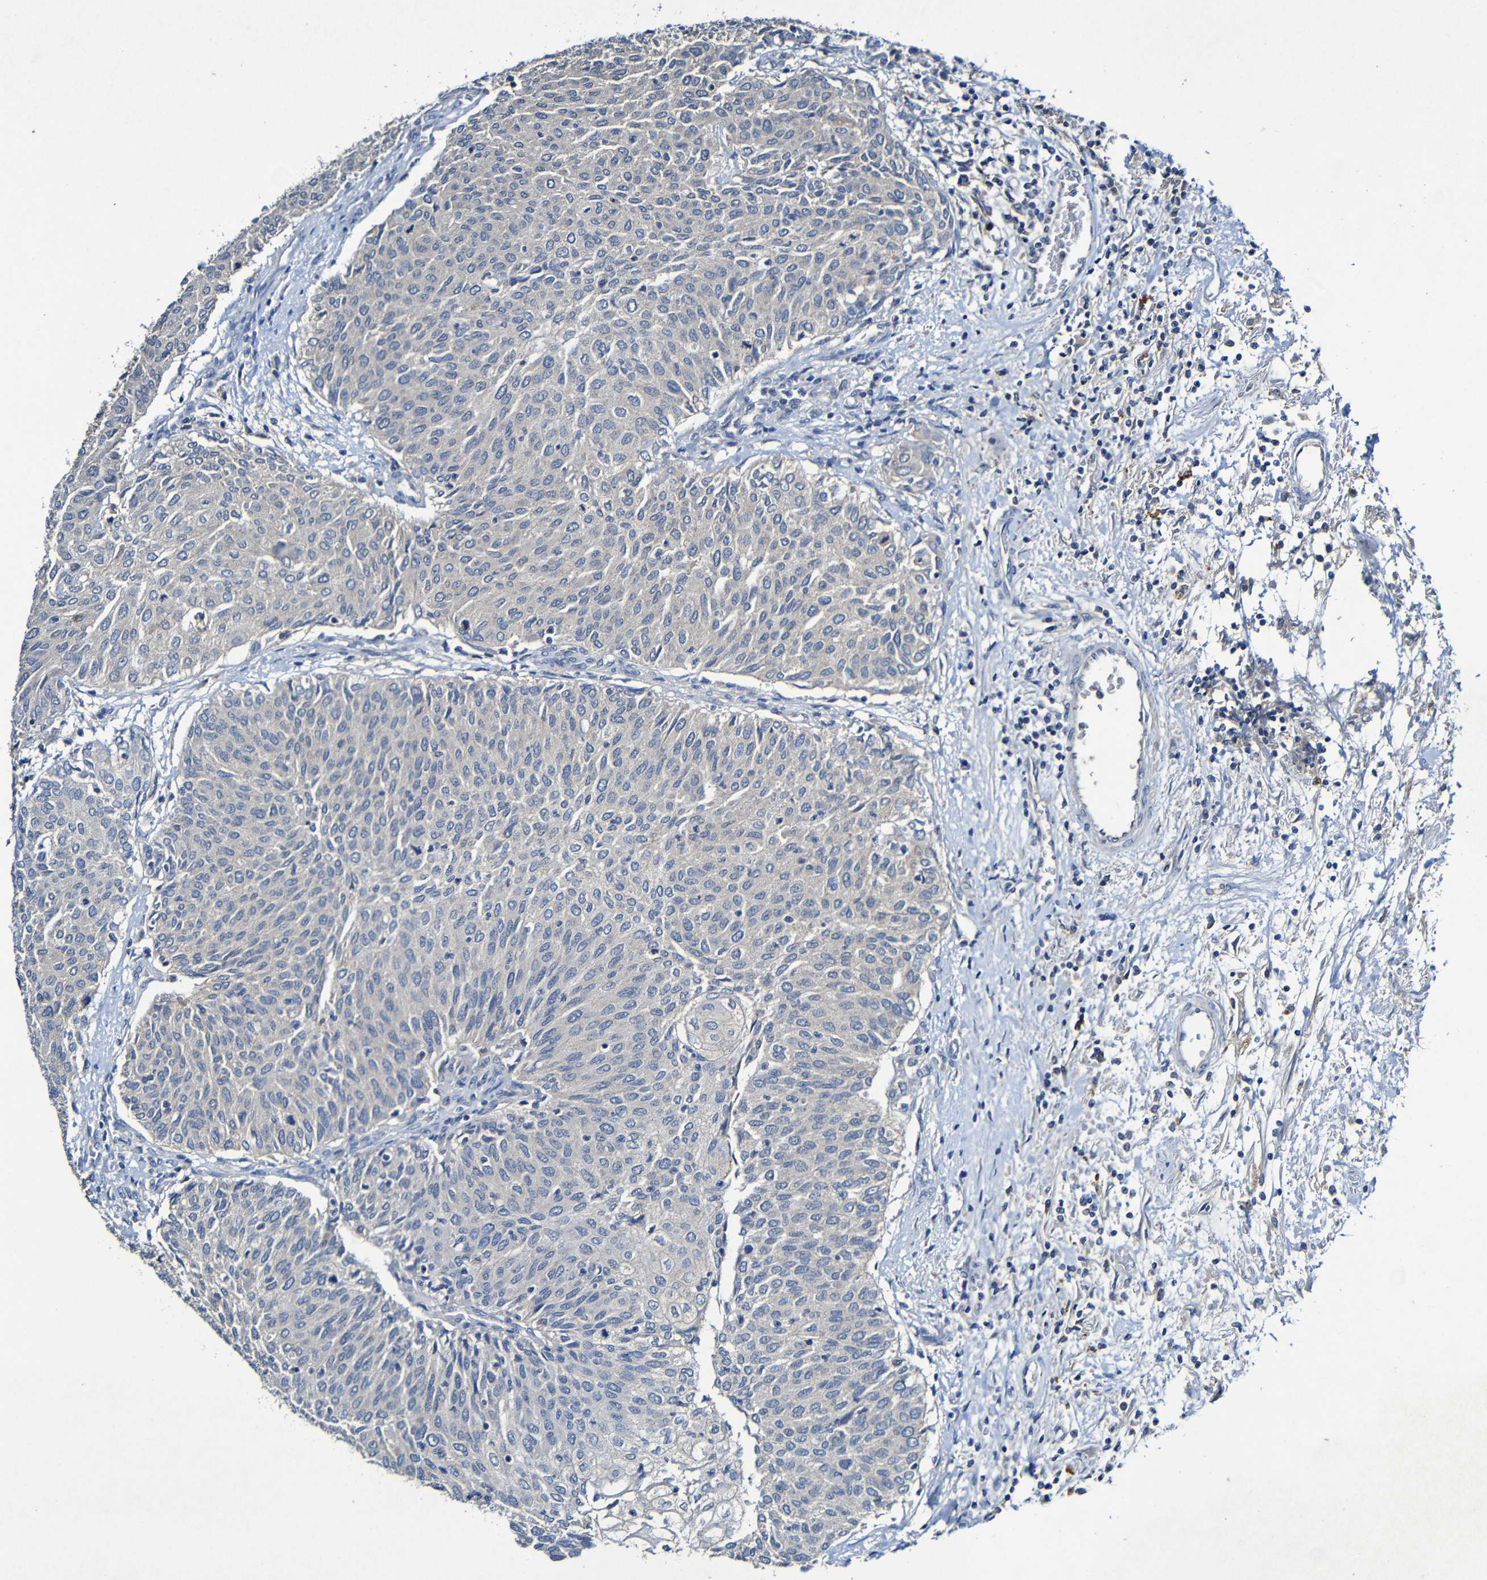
{"staining": {"intensity": "negative", "quantity": "none", "location": "none"}, "tissue": "urothelial cancer", "cell_type": "Tumor cells", "image_type": "cancer", "snomed": [{"axis": "morphology", "description": "Urothelial carcinoma, Low grade"}, {"axis": "topography", "description": "Urinary bladder"}], "caption": "Tumor cells are negative for protein expression in human urothelial carcinoma (low-grade).", "gene": "LRRC70", "patient": {"sex": "female", "age": 79}}